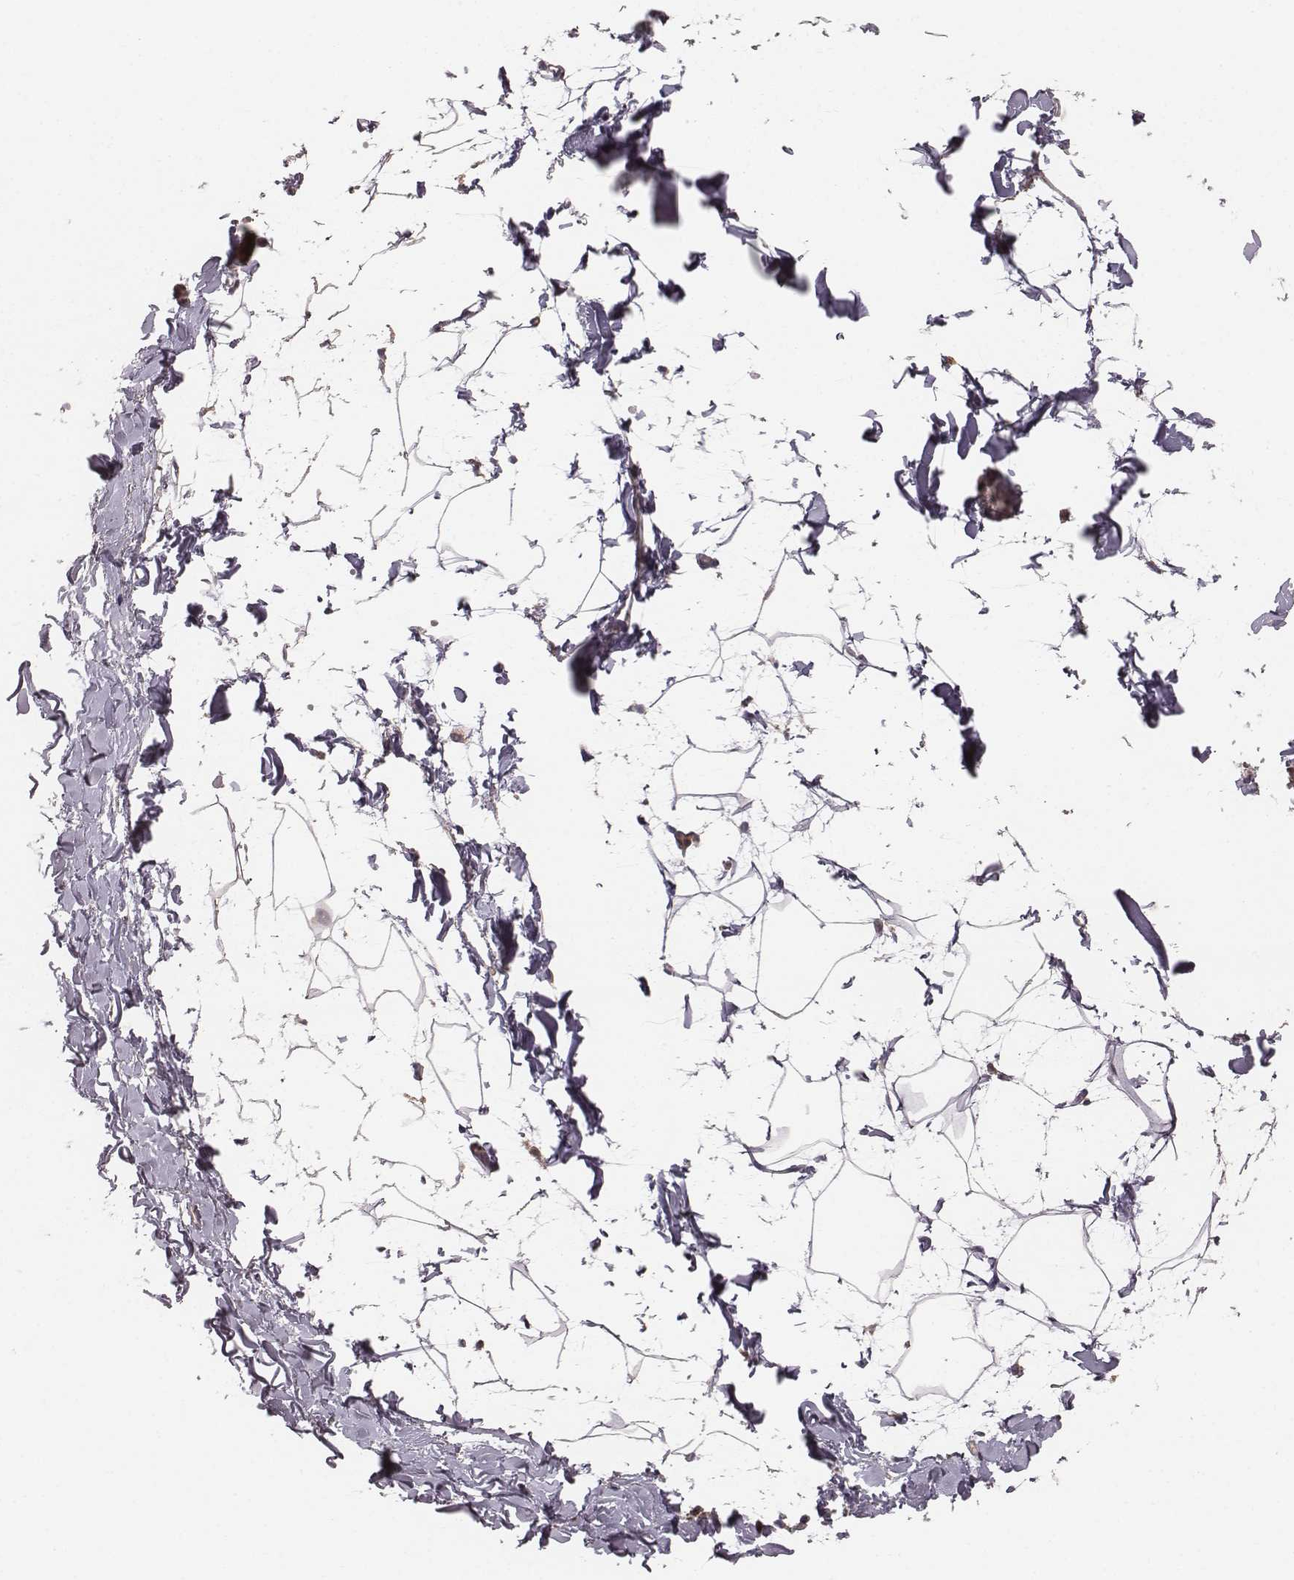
{"staining": {"intensity": "weak", "quantity": ">75%", "location": "cytoplasmic/membranous"}, "tissue": "adipose tissue", "cell_type": "Adipocytes", "image_type": "normal", "snomed": [{"axis": "morphology", "description": "Normal tissue, NOS"}, {"axis": "topography", "description": "Gallbladder"}, {"axis": "topography", "description": "Peripheral nerve tissue"}], "caption": "Immunohistochemistry (IHC) of normal adipose tissue reveals low levels of weak cytoplasmic/membranous expression in about >75% of adipocytes. The protein of interest is shown in brown color, while the nuclei are stained blue.", "gene": "PDCD2L", "patient": {"sex": "female", "age": 45}}